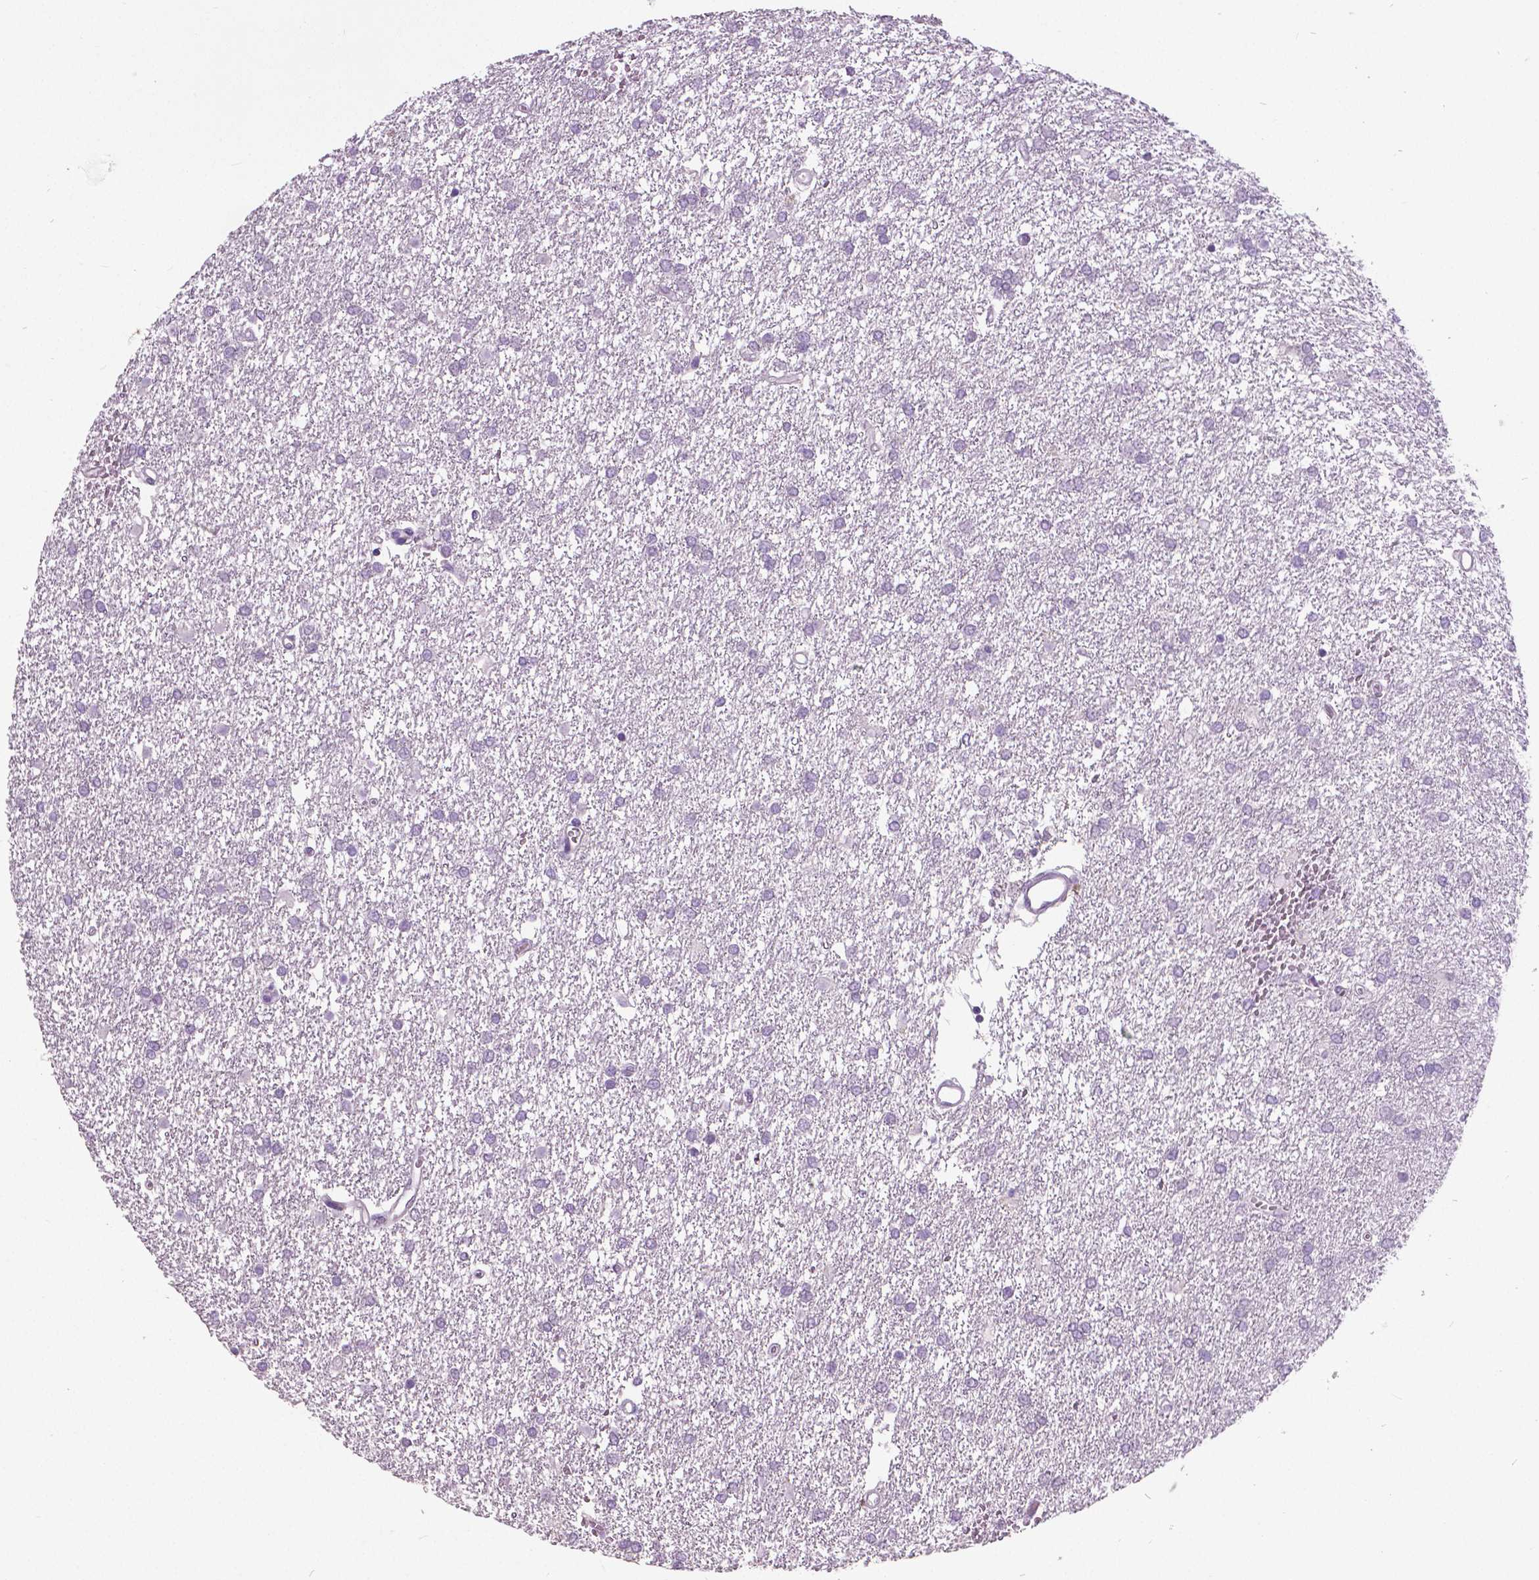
{"staining": {"intensity": "negative", "quantity": "none", "location": "none"}, "tissue": "glioma", "cell_type": "Tumor cells", "image_type": "cancer", "snomed": [{"axis": "morphology", "description": "Glioma, malignant, High grade"}, {"axis": "topography", "description": "Brain"}], "caption": "Photomicrograph shows no significant protein staining in tumor cells of high-grade glioma (malignant).", "gene": "FOXA1", "patient": {"sex": "female", "age": 61}}